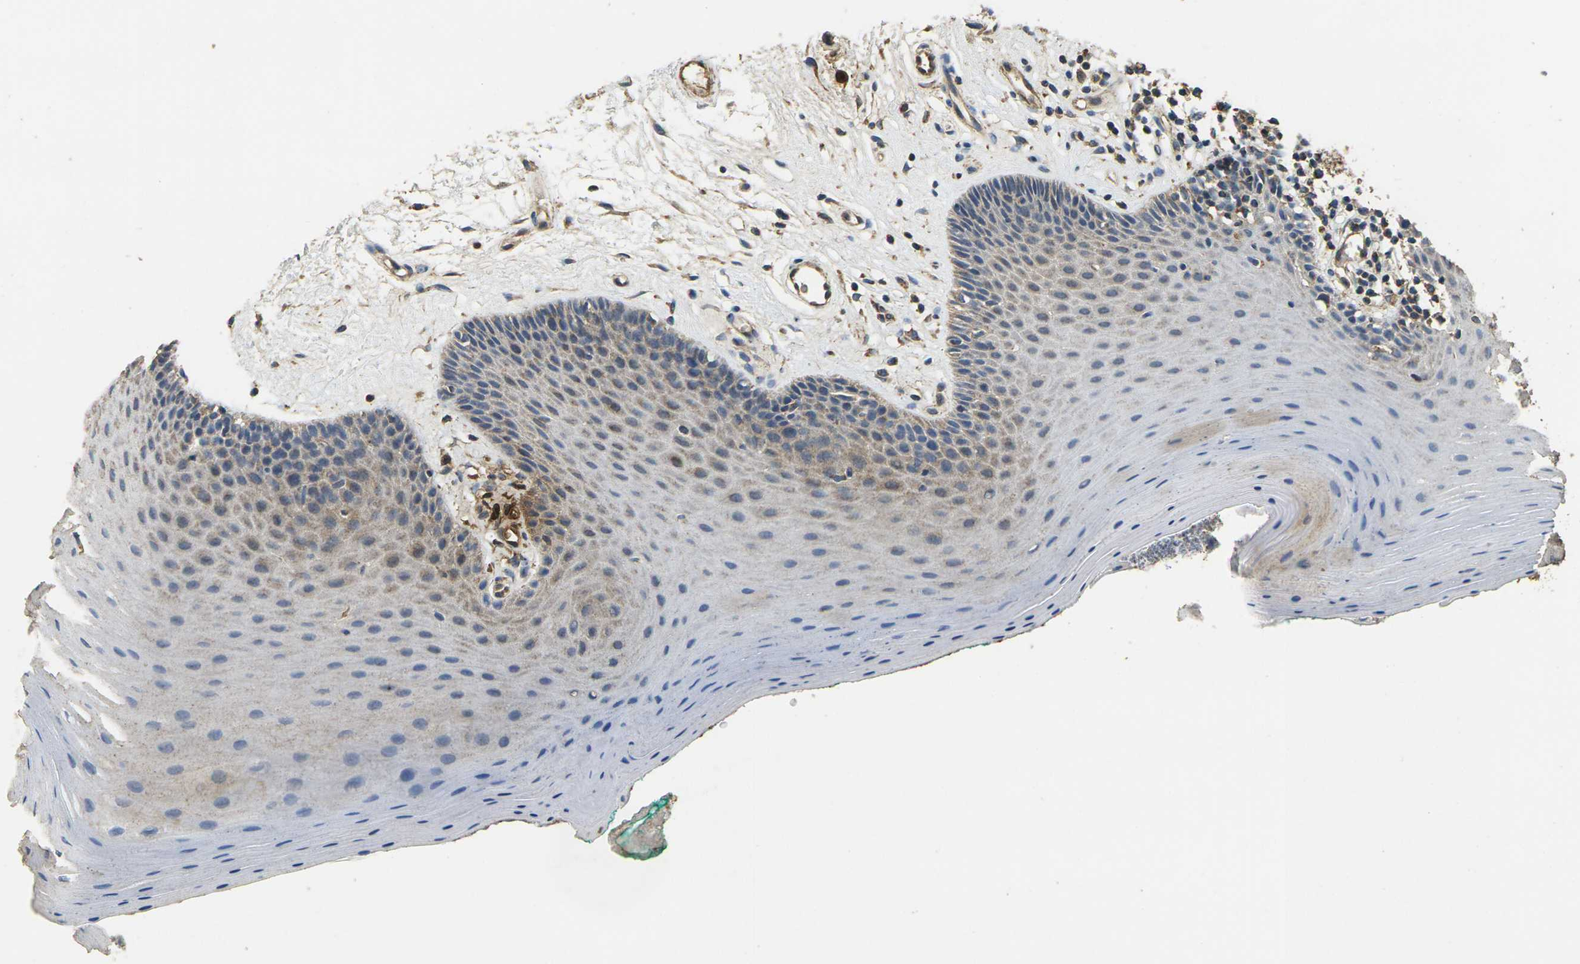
{"staining": {"intensity": "weak", "quantity": "25%-75%", "location": "cytoplasmic/membranous"}, "tissue": "oral mucosa", "cell_type": "Squamous epithelial cells", "image_type": "normal", "snomed": [{"axis": "morphology", "description": "Normal tissue, NOS"}, {"axis": "topography", "description": "Skeletal muscle"}, {"axis": "topography", "description": "Oral tissue"}], "caption": "Brown immunohistochemical staining in benign human oral mucosa reveals weak cytoplasmic/membranous expression in approximately 25%-75% of squamous epithelial cells. Nuclei are stained in blue.", "gene": "MAPK11", "patient": {"sex": "male", "age": 58}}